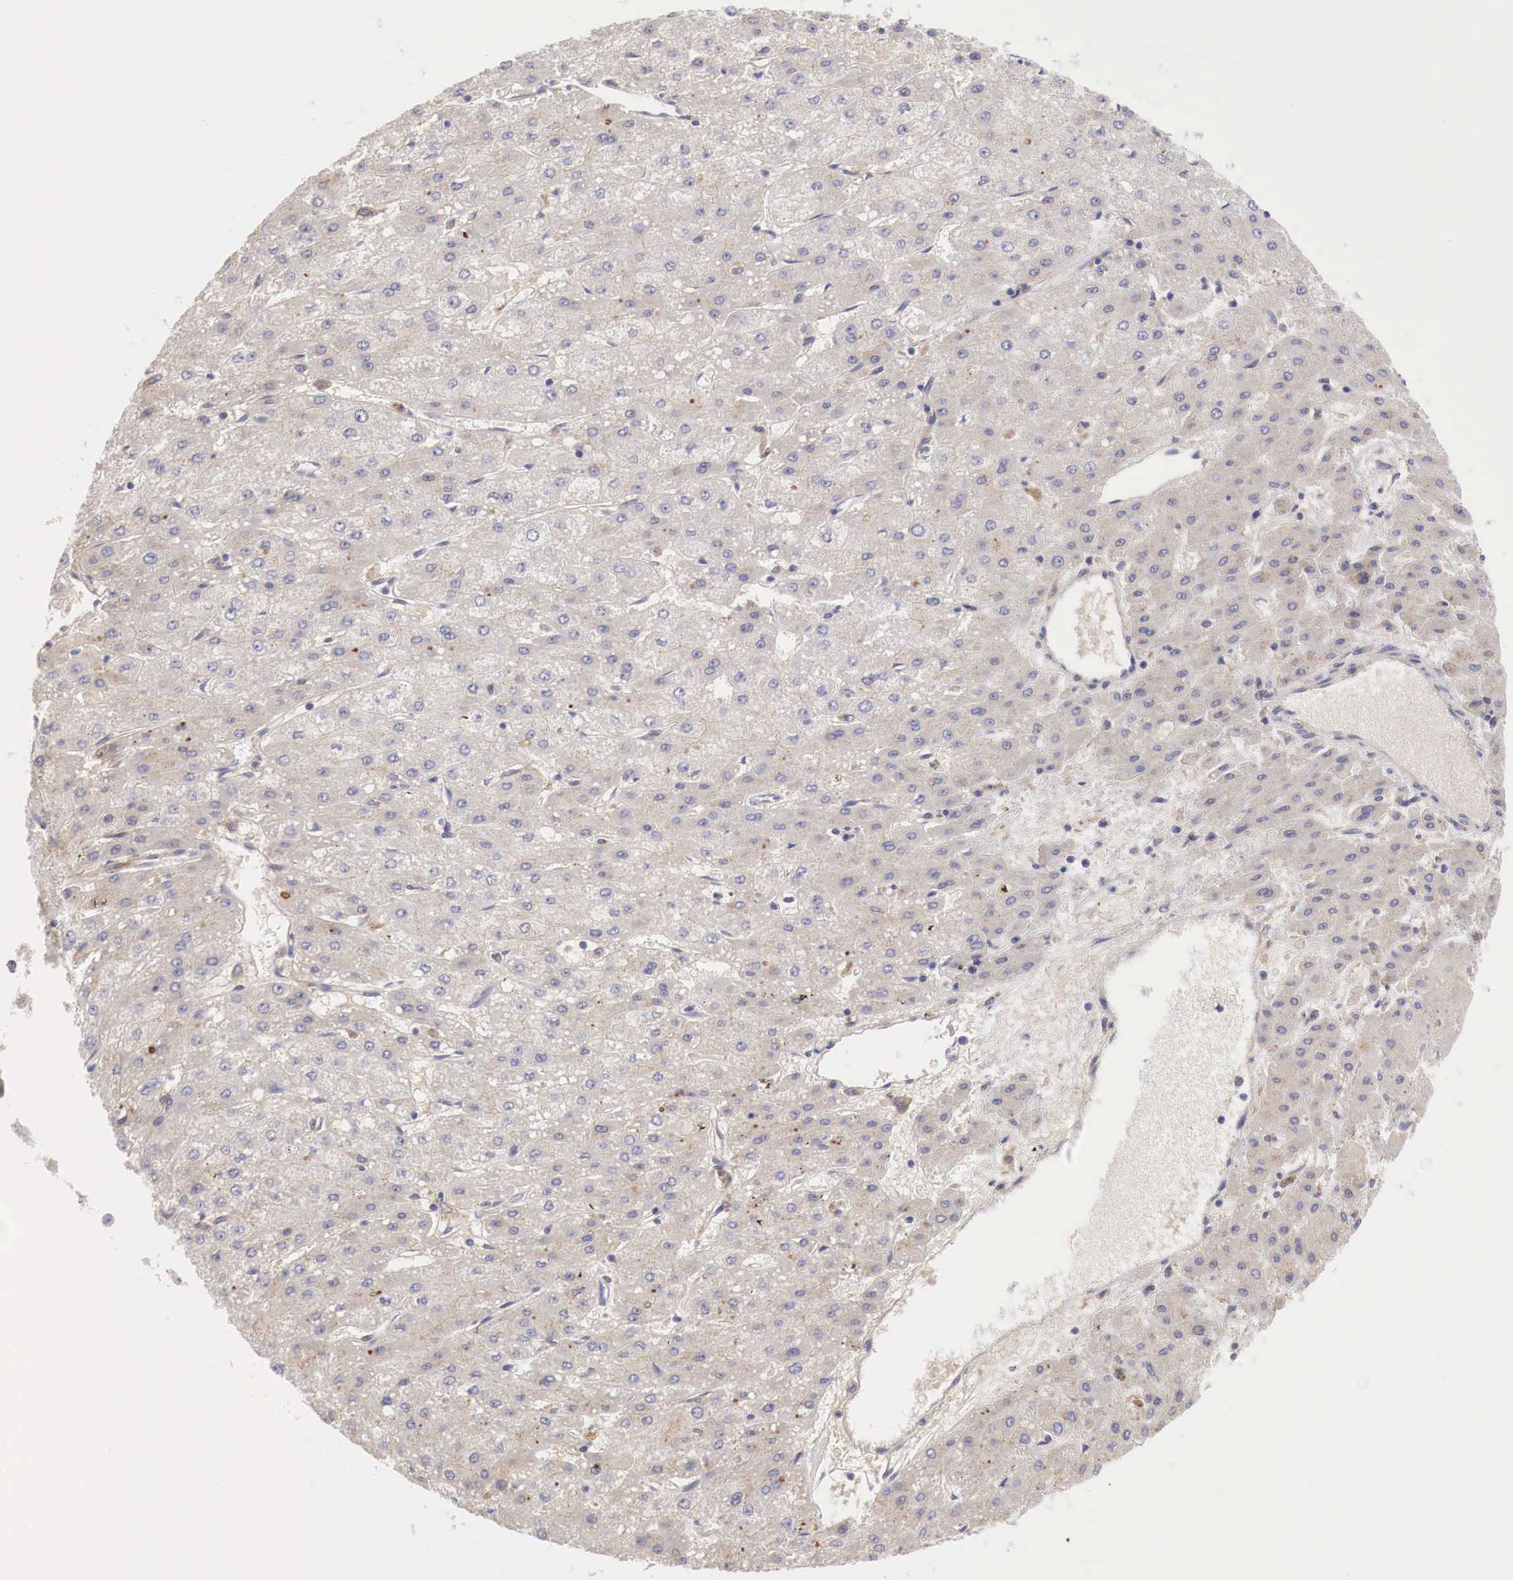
{"staining": {"intensity": "weak", "quantity": ">75%", "location": "cytoplasmic/membranous"}, "tissue": "liver cancer", "cell_type": "Tumor cells", "image_type": "cancer", "snomed": [{"axis": "morphology", "description": "Carcinoma, Hepatocellular, NOS"}, {"axis": "topography", "description": "Liver"}], "caption": "Tumor cells exhibit low levels of weak cytoplasmic/membranous expression in approximately >75% of cells in human liver cancer (hepatocellular carcinoma).", "gene": "KLHDC7B", "patient": {"sex": "female", "age": 52}}